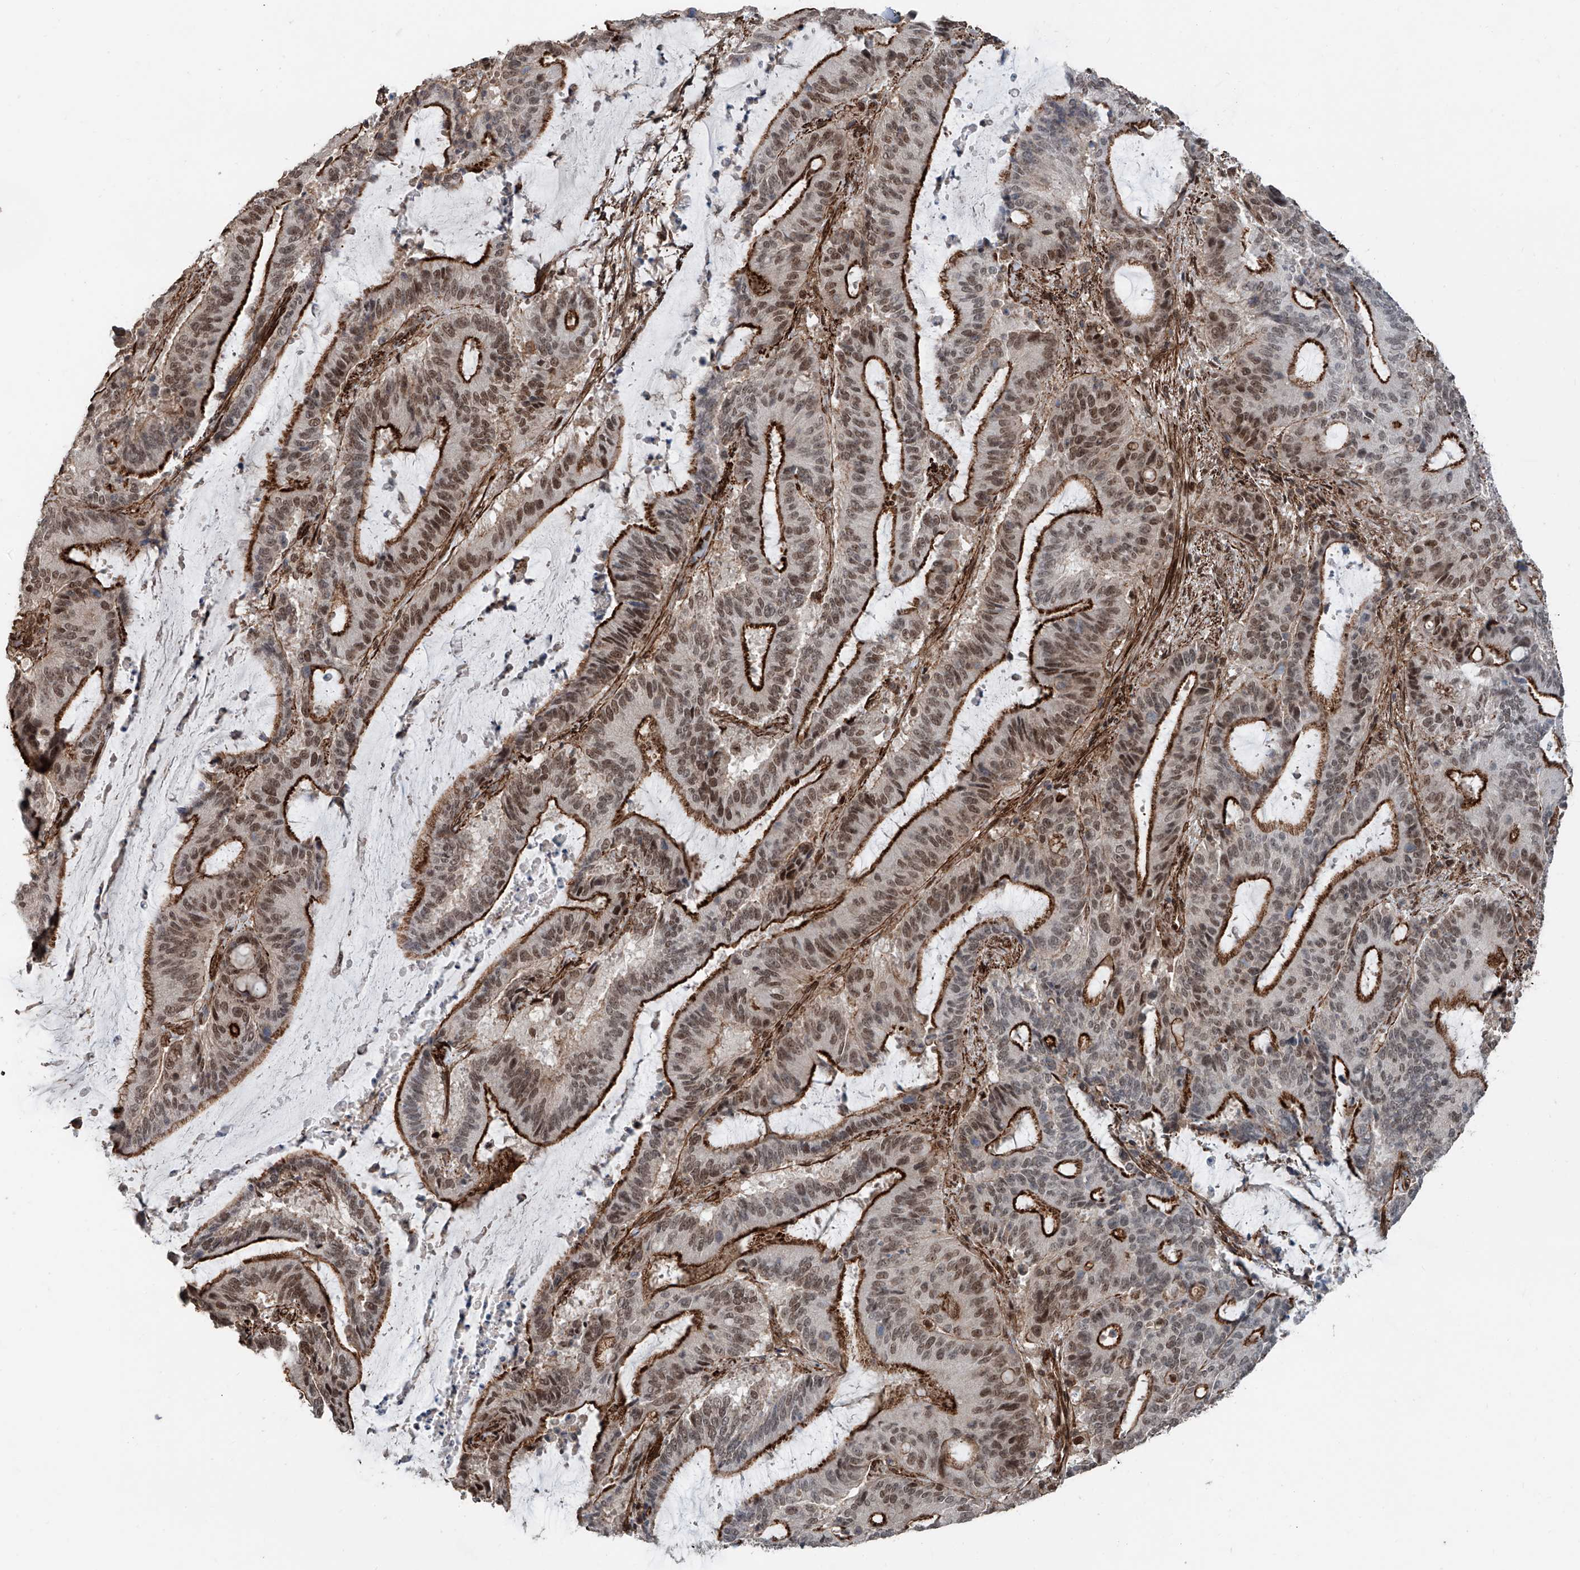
{"staining": {"intensity": "strong", "quantity": "25%-75%", "location": "cytoplasmic/membranous,nuclear"}, "tissue": "liver cancer", "cell_type": "Tumor cells", "image_type": "cancer", "snomed": [{"axis": "morphology", "description": "Normal tissue, NOS"}, {"axis": "morphology", "description": "Cholangiocarcinoma"}, {"axis": "topography", "description": "Liver"}, {"axis": "topography", "description": "Peripheral nerve tissue"}], "caption": "Human liver cholangiocarcinoma stained with a protein marker exhibits strong staining in tumor cells.", "gene": "SDE2", "patient": {"sex": "female", "age": 73}}